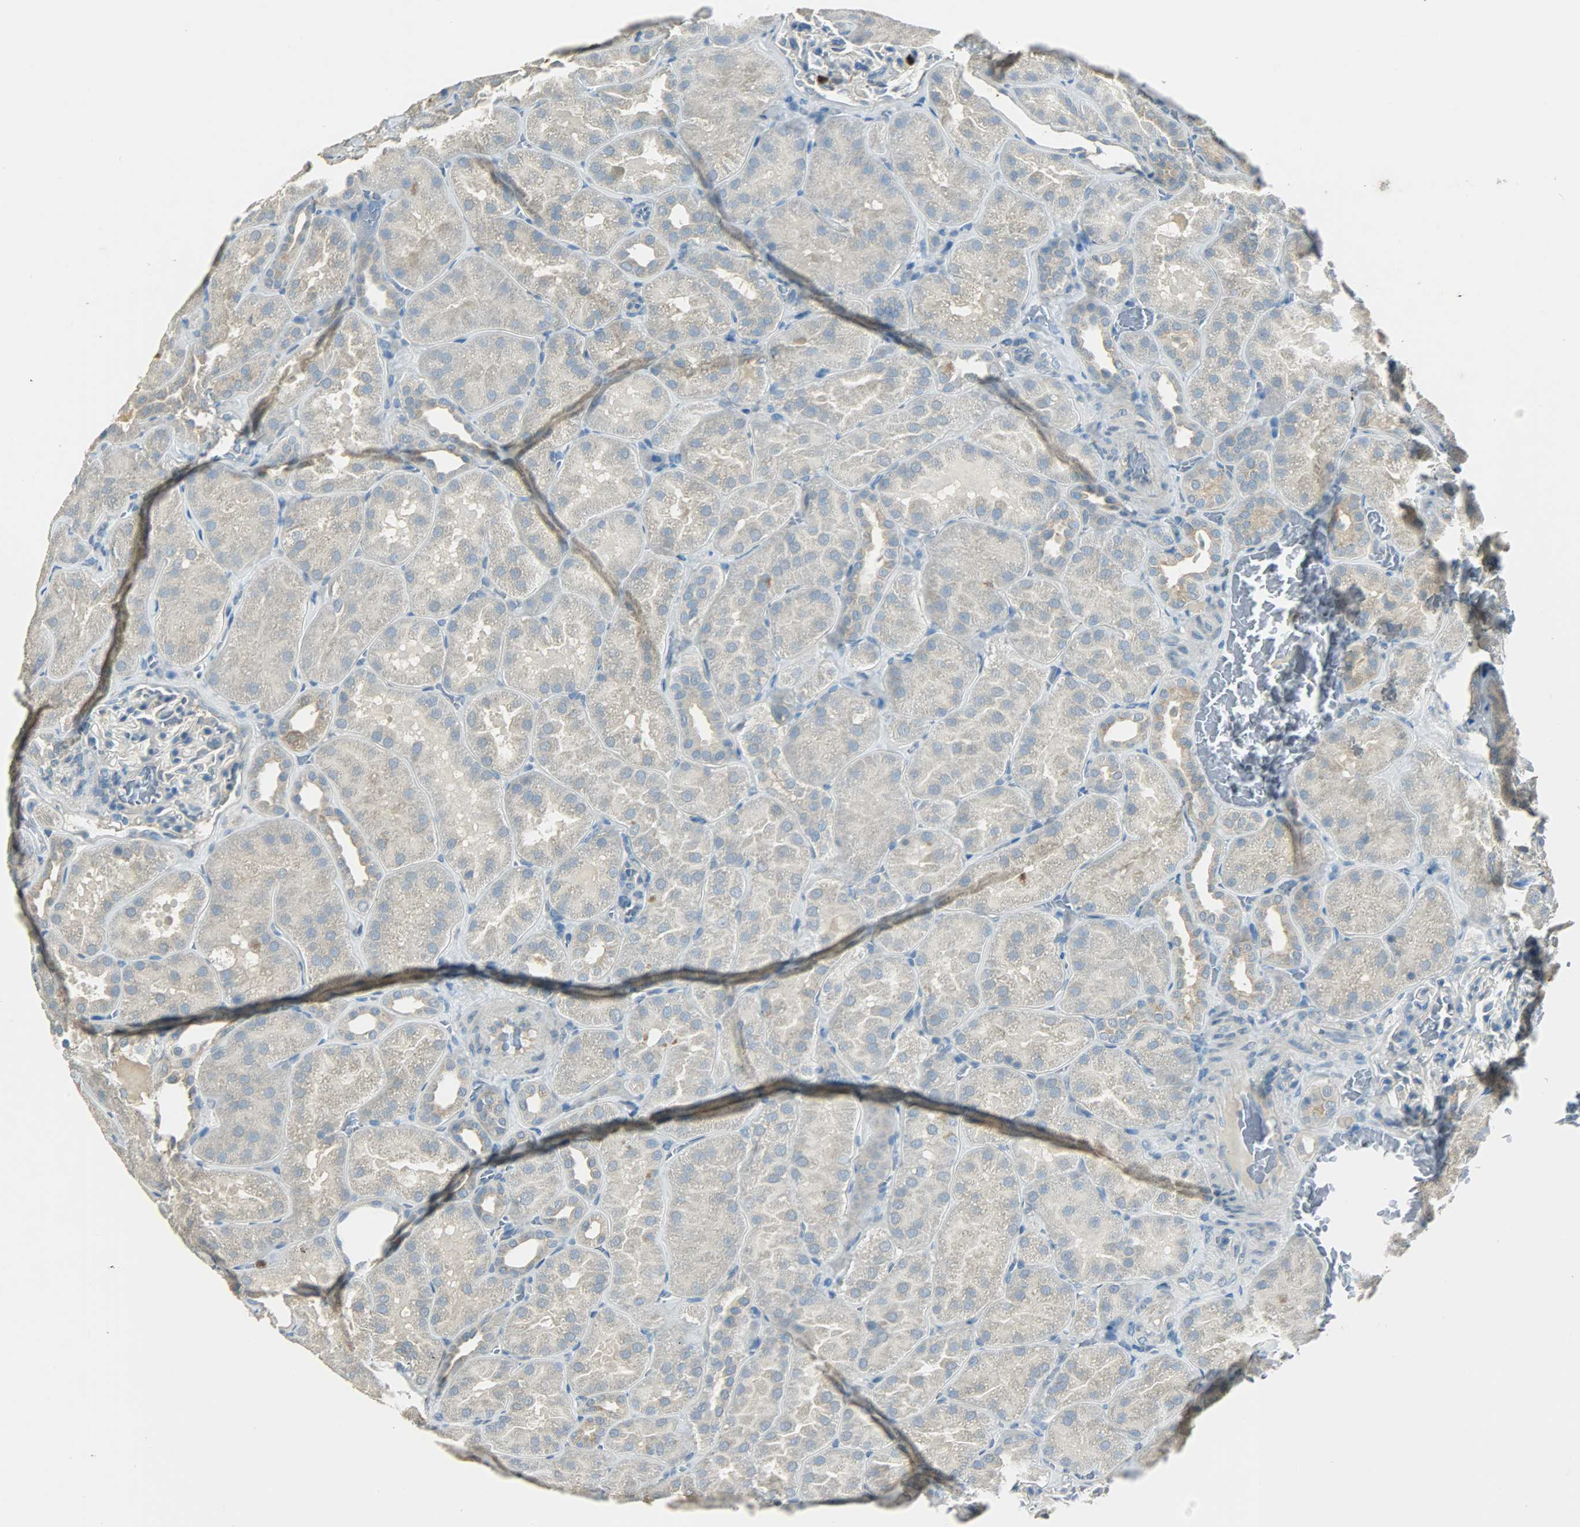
{"staining": {"intensity": "negative", "quantity": "none", "location": "none"}, "tissue": "kidney", "cell_type": "Cells in glomeruli", "image_type": "normal", "snomed": [{"axis": "morphology", "description": "Normal tissue, NOS"}, {"axis": "topography", "description": "Kidney"}], "caption": "Immunohistochemistry micrograph of benign kidney: kidney stained with DAB reveals no significant protein positivity in cells in glomeruli. (DAB immunohistochemistry with hematoxylin counter stain).", "gene": "TPX2", "patient": {"sex": "male", "age": 28}}